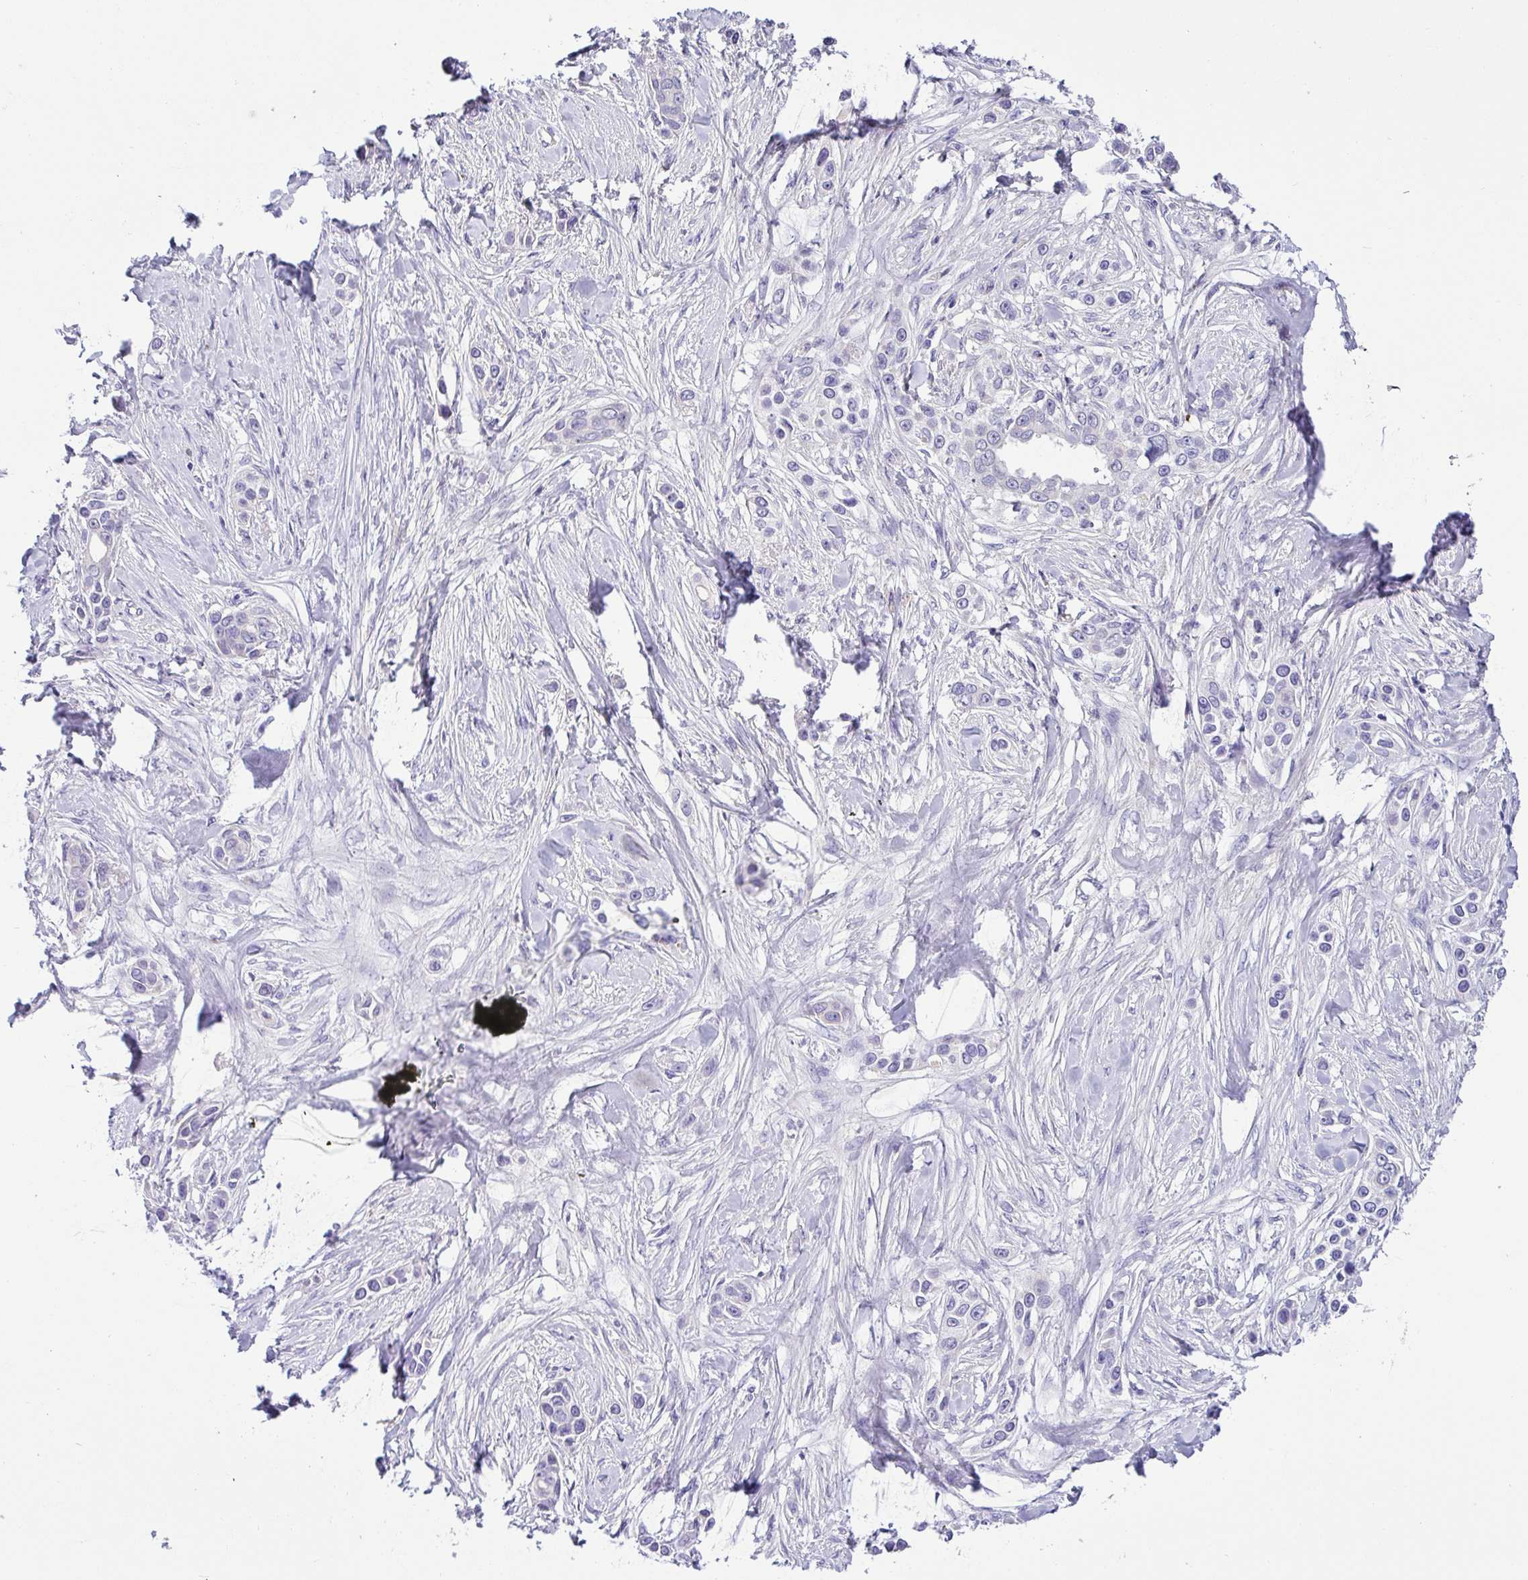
{"staining": {"intensity": "negative", "quantity": "none", "location": "none"}, "tissue": "skin cancer", "cell_type": "Tumor cells", "image_type": "cancer", "snomed": [{"axis": "morphology", "description": "Squamous cell carcinoma, NOS"}, {"axis": "topography", "description": "Skin"}], "caption": "Skin cancer stained for a protein using IHC shows no expression tumor cells.", "gene": "SH2D3C", "patient": {"sex": "female", "age": 69}}